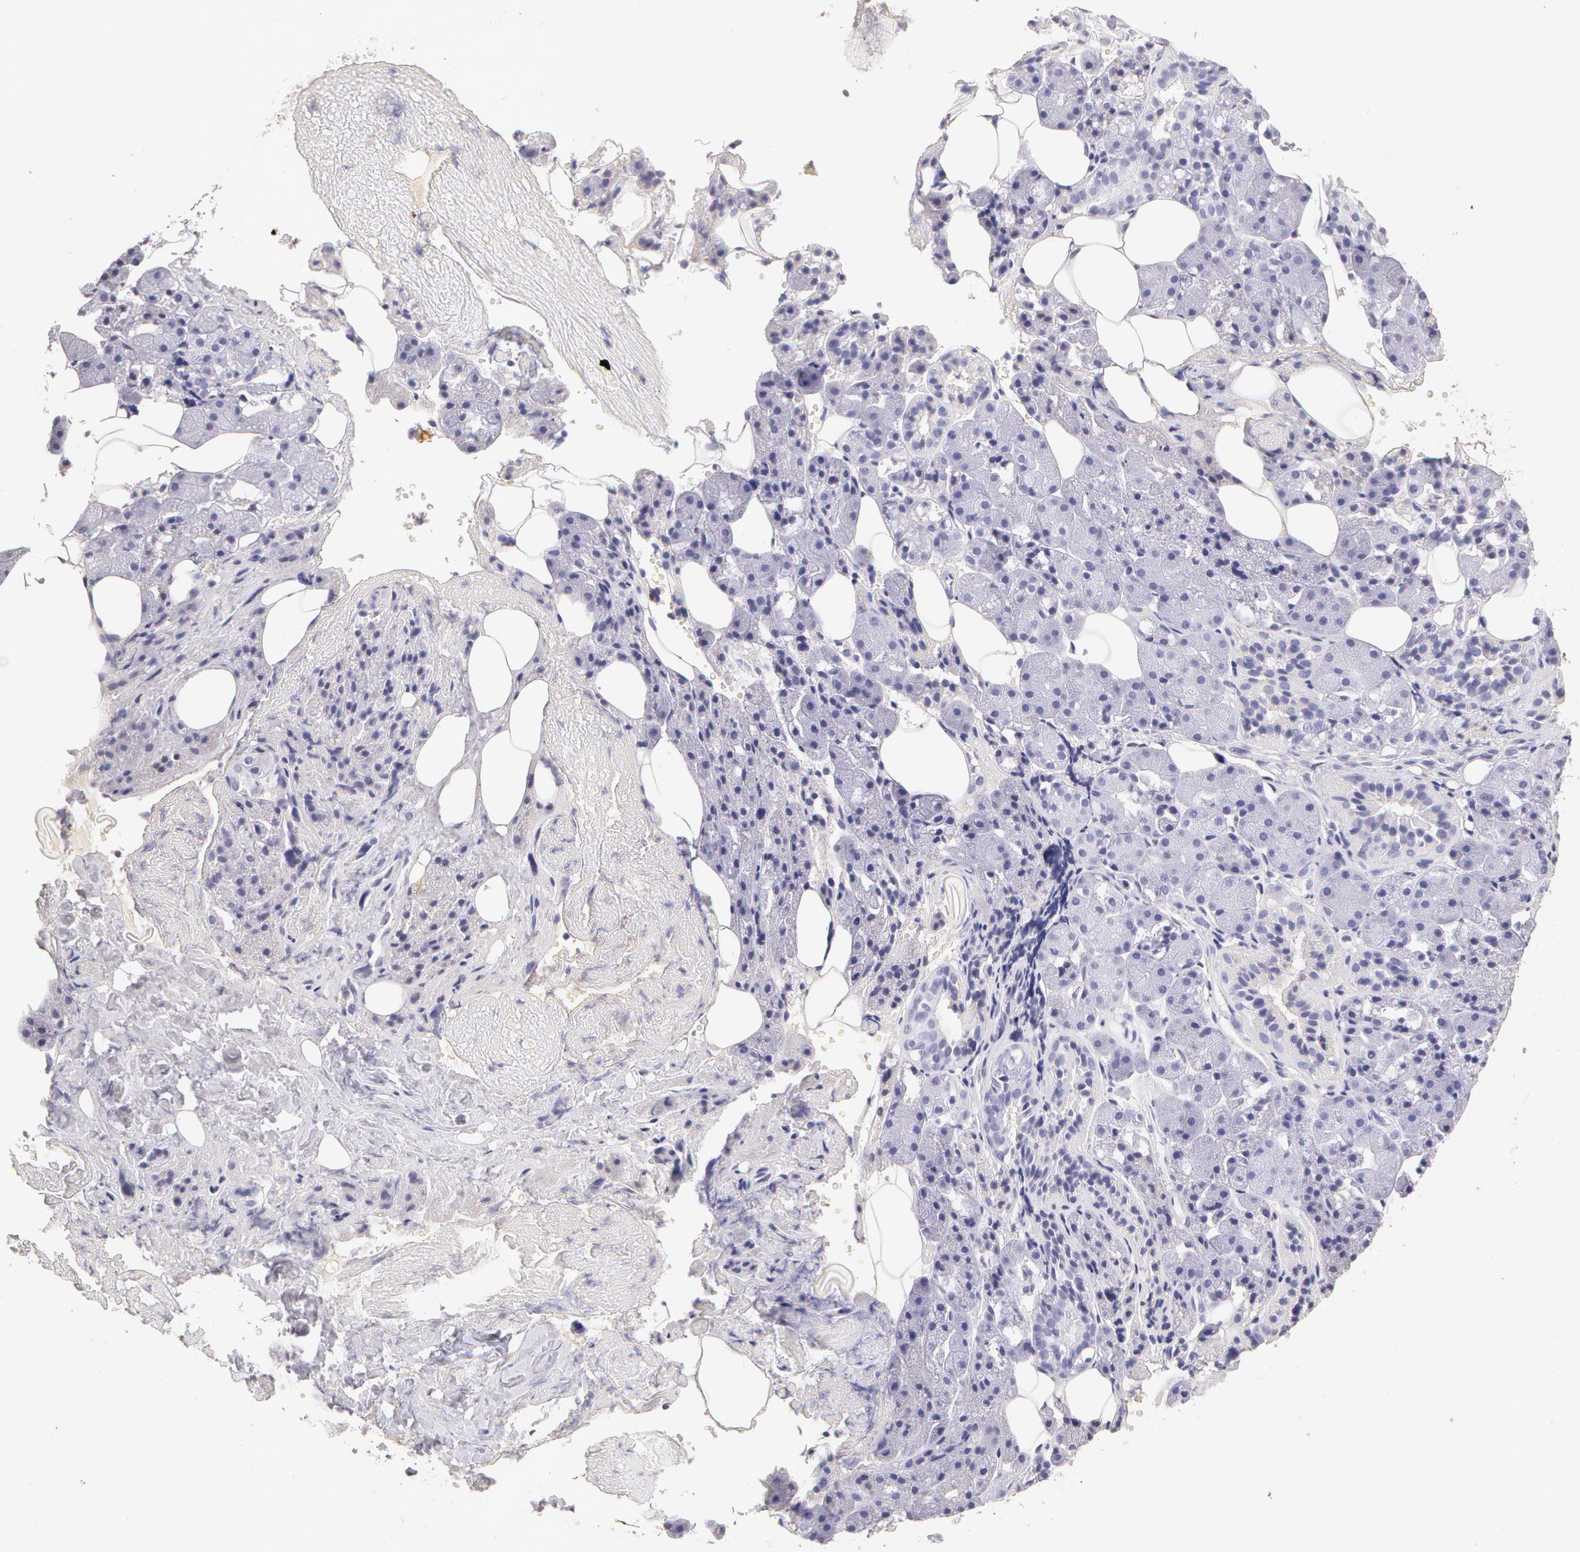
{"staining": {"intensity": "negative", "quantity": "none", "location": "none"}, "tissue": "salivary gland", "cell_type": "Glandular cells", "image_type": "normal", "snomed": [{"axis": "morphology", "description": "Normal tissue, NOS"}, {"axis": "topography", "description": "Salivary gland"}], "caption": "Immunohistochemical staining of unremarkable human salivary gland displays no significant expression in glandular cells. The staining was performed using DAB to visualize the protein expression in brown, while the nuclei were stained in blue with hematoxylin (Magnification: 20x).", "gene": "AHSG", "patient": {"sex": "female", "age": 55}}